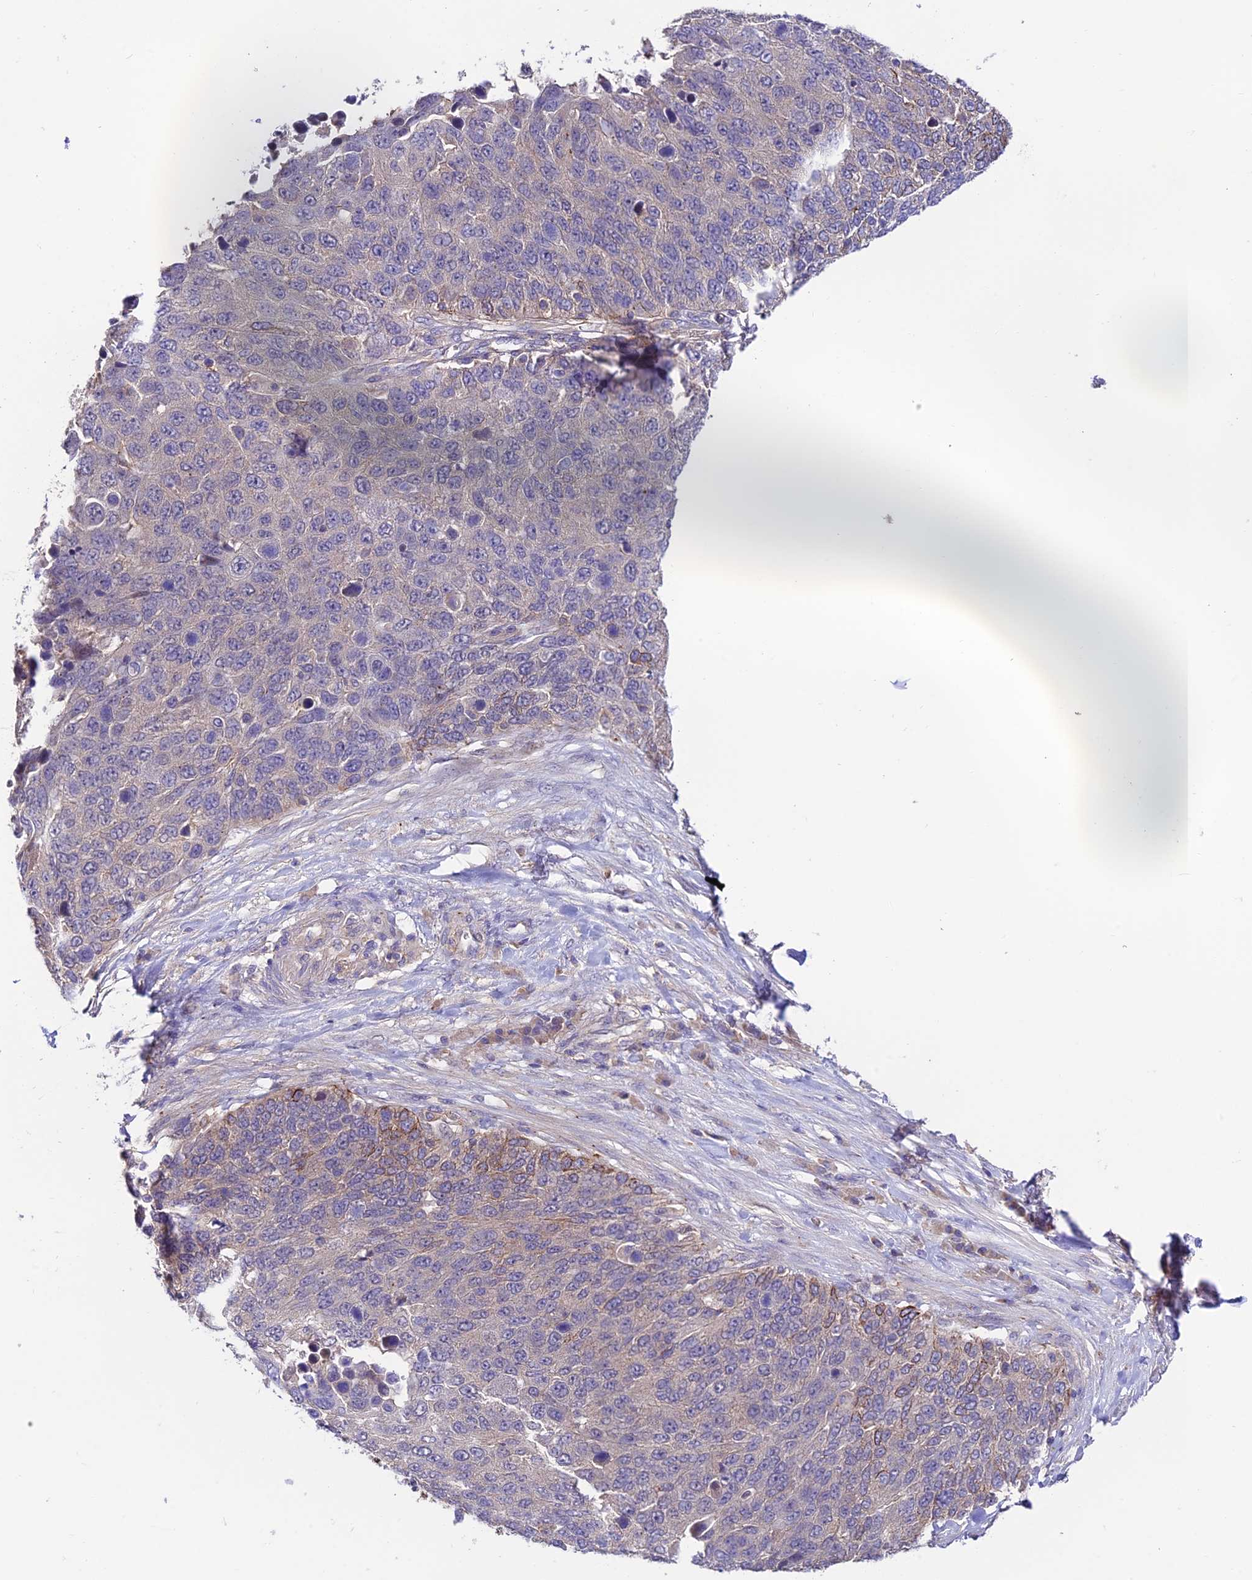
{"staining": {"intensity": "moderate", "quantity": "<25%", "location": "cytoplasmic/membranous"}, "tissue": "lung cancer", "cell_type": "Tumor cells", "image_type": "cancer", "snomed": [{"axis": "morphology", "description": "Normal tissue, NOS"}, {"axis": "morphology", "description": "Squamous cell carcinoma, NOS"}, {"axis": "topography", "description": "Lymph node"}, {"axis": "topography", "description": "Lung"}], "caption": "Lung squamous cell carcinoma stained with a brown dye displays moderate cytoplasmic/membranous positive expression in approximately <25% of tumor cells.", "gene": "BRME1", "patient": {"sex": "male", "age": 66}}